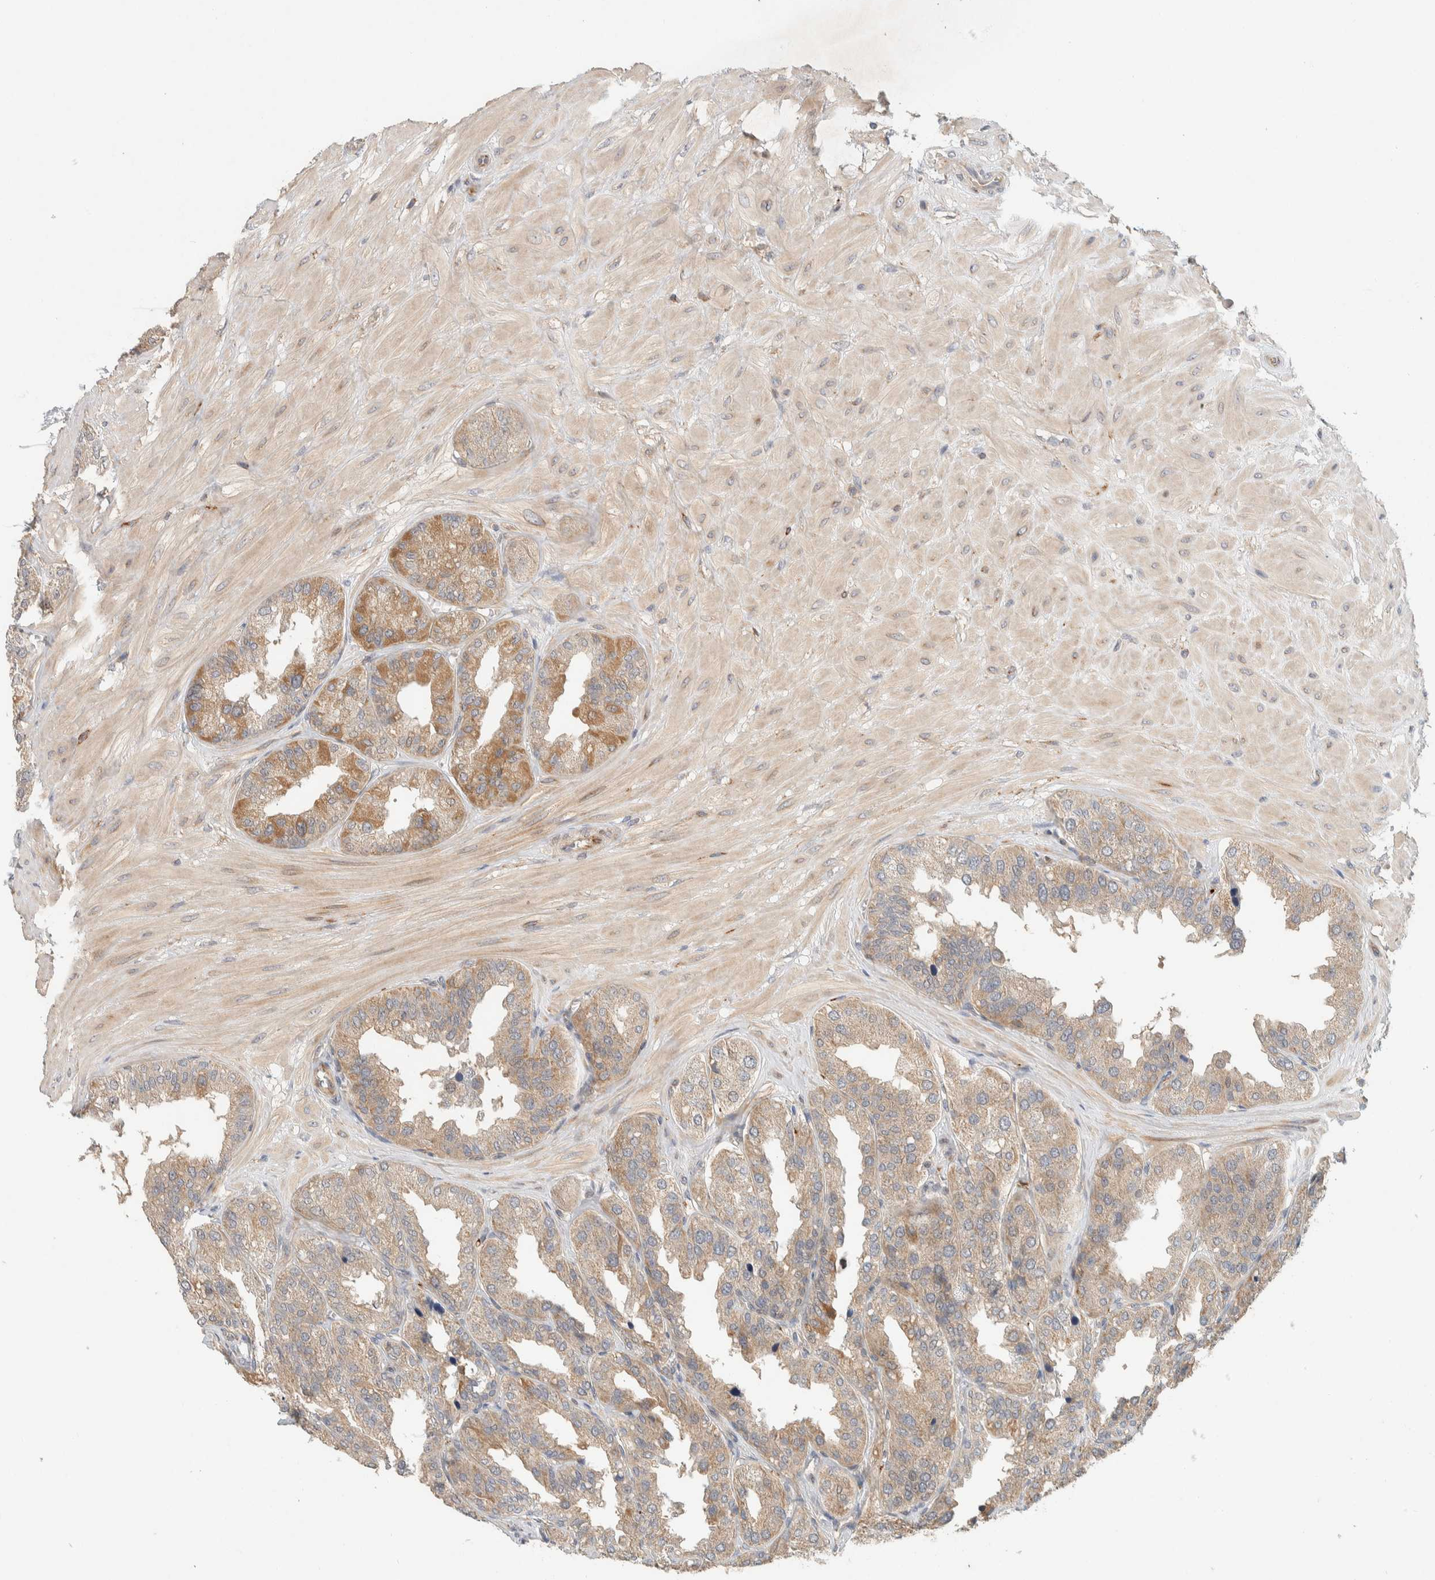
{"staining": {"intensity": "weak", "quantity": ">75%", "location": "cytoplasmic/membranous"}, "tissue": "seminal vesicle", "cell_type": "Glandular cells", "image_type": "normal", "snomed": [{"axis": "morphology", "description": "Normal tissue, NOS"}, {"axis": "topography", "description": "Prostate"}, {"axis": "topography", "description": "Seminal veicle"}], "caption": "Glandular cells demonstrate low levels of weak cytoplasmic/membranous expression in approximately >75% of cells in normal human seminal vesicle.", "gene": "KIF9", "patient": {"sex": "male", "age": 51}}